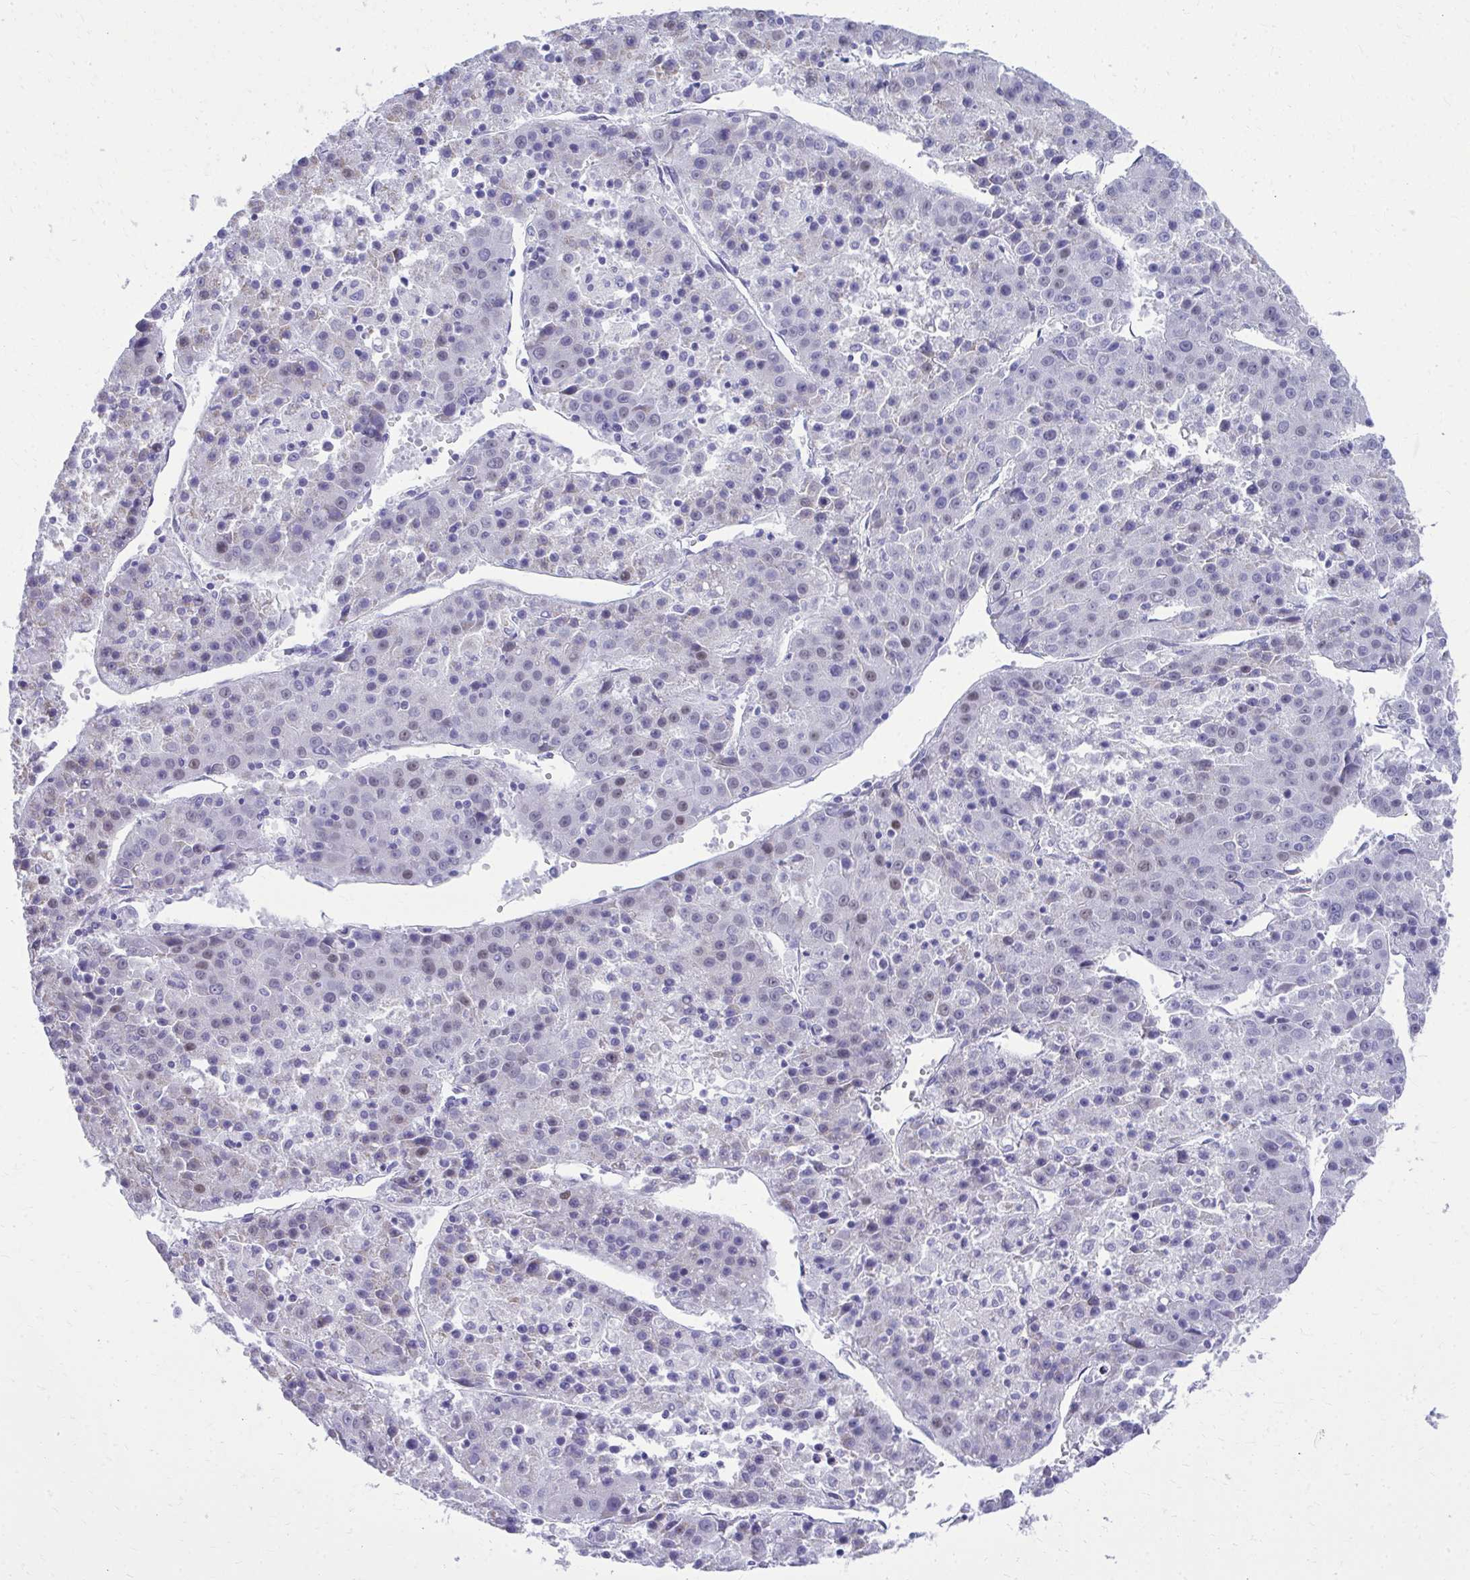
{"staining": {"intensity": "weak", "quantity": "<25%", "location": "nuclear"}, "tissue": "liver cancer", "cell_type": "Tumor cells", "image_type": "cancer", "snomed": [{"axis": "morphology", "description": "Carcinoma, Hepatocellular, NOS"}, {"axis": "topography", "description": "Liver"}], "caption": "The image shows no significant staining in tumor cells of liver cancer (hepatocellular carcinoma).", "gene": "RALYL", "patient": {"sex": "female", "age": 53}}